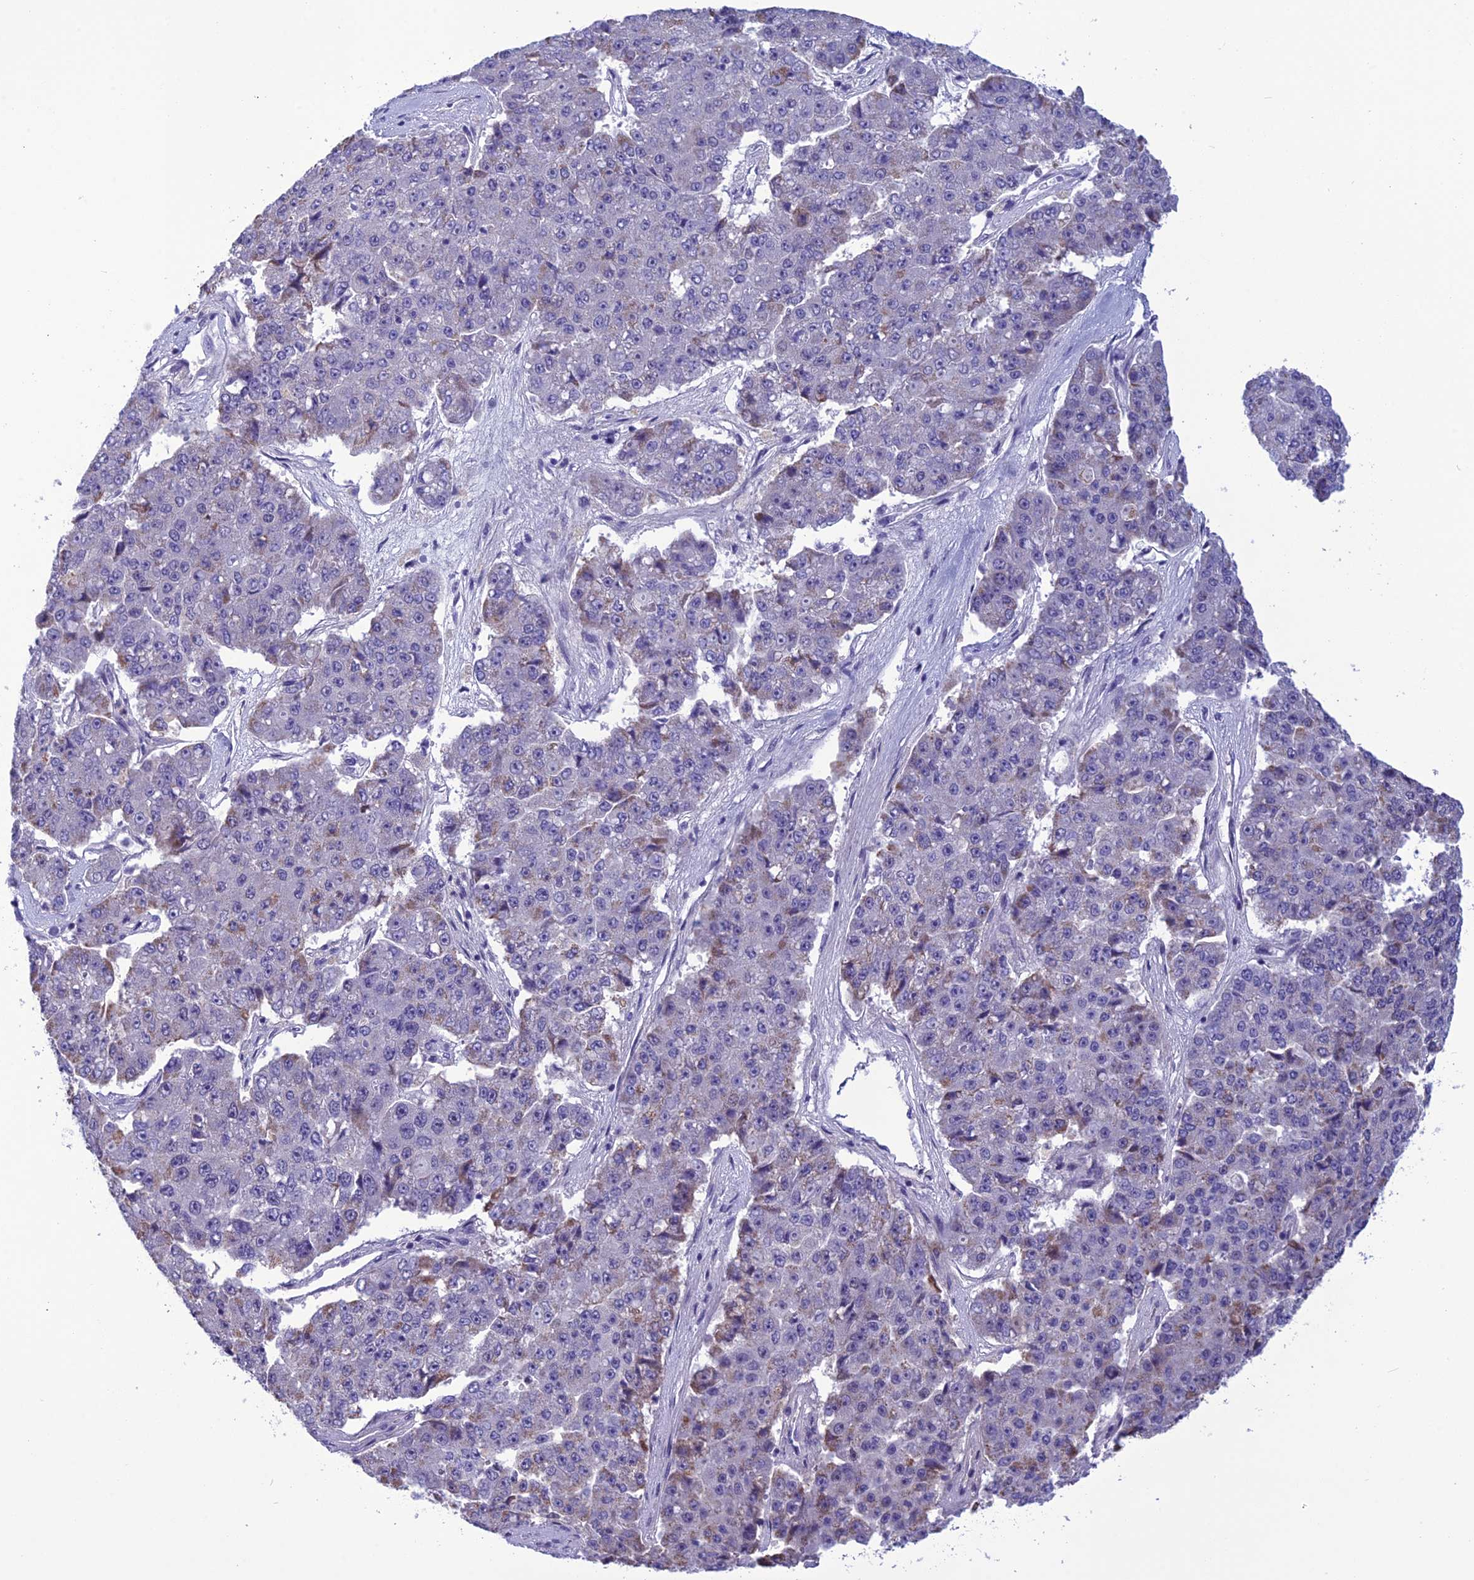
{"staining": {"intensity": "weak", "quantity": "<25%", "location": "cytoplasmic/membranous"}, "tissue": "pancreatic cancer", "cell_type": "Tumor cells", "image_type": "cancer", "snomed": [{"axis": "morphology", "description": "Adenocarcinoma, NOS"}, {"axis": "topography", "description": "Pancreas"}], "caption": "Tumor cells are negative for brown protein staining in pancreatic cancer.", "gene": "BBS2", "patient": {"sex": "male", "age": 50}}